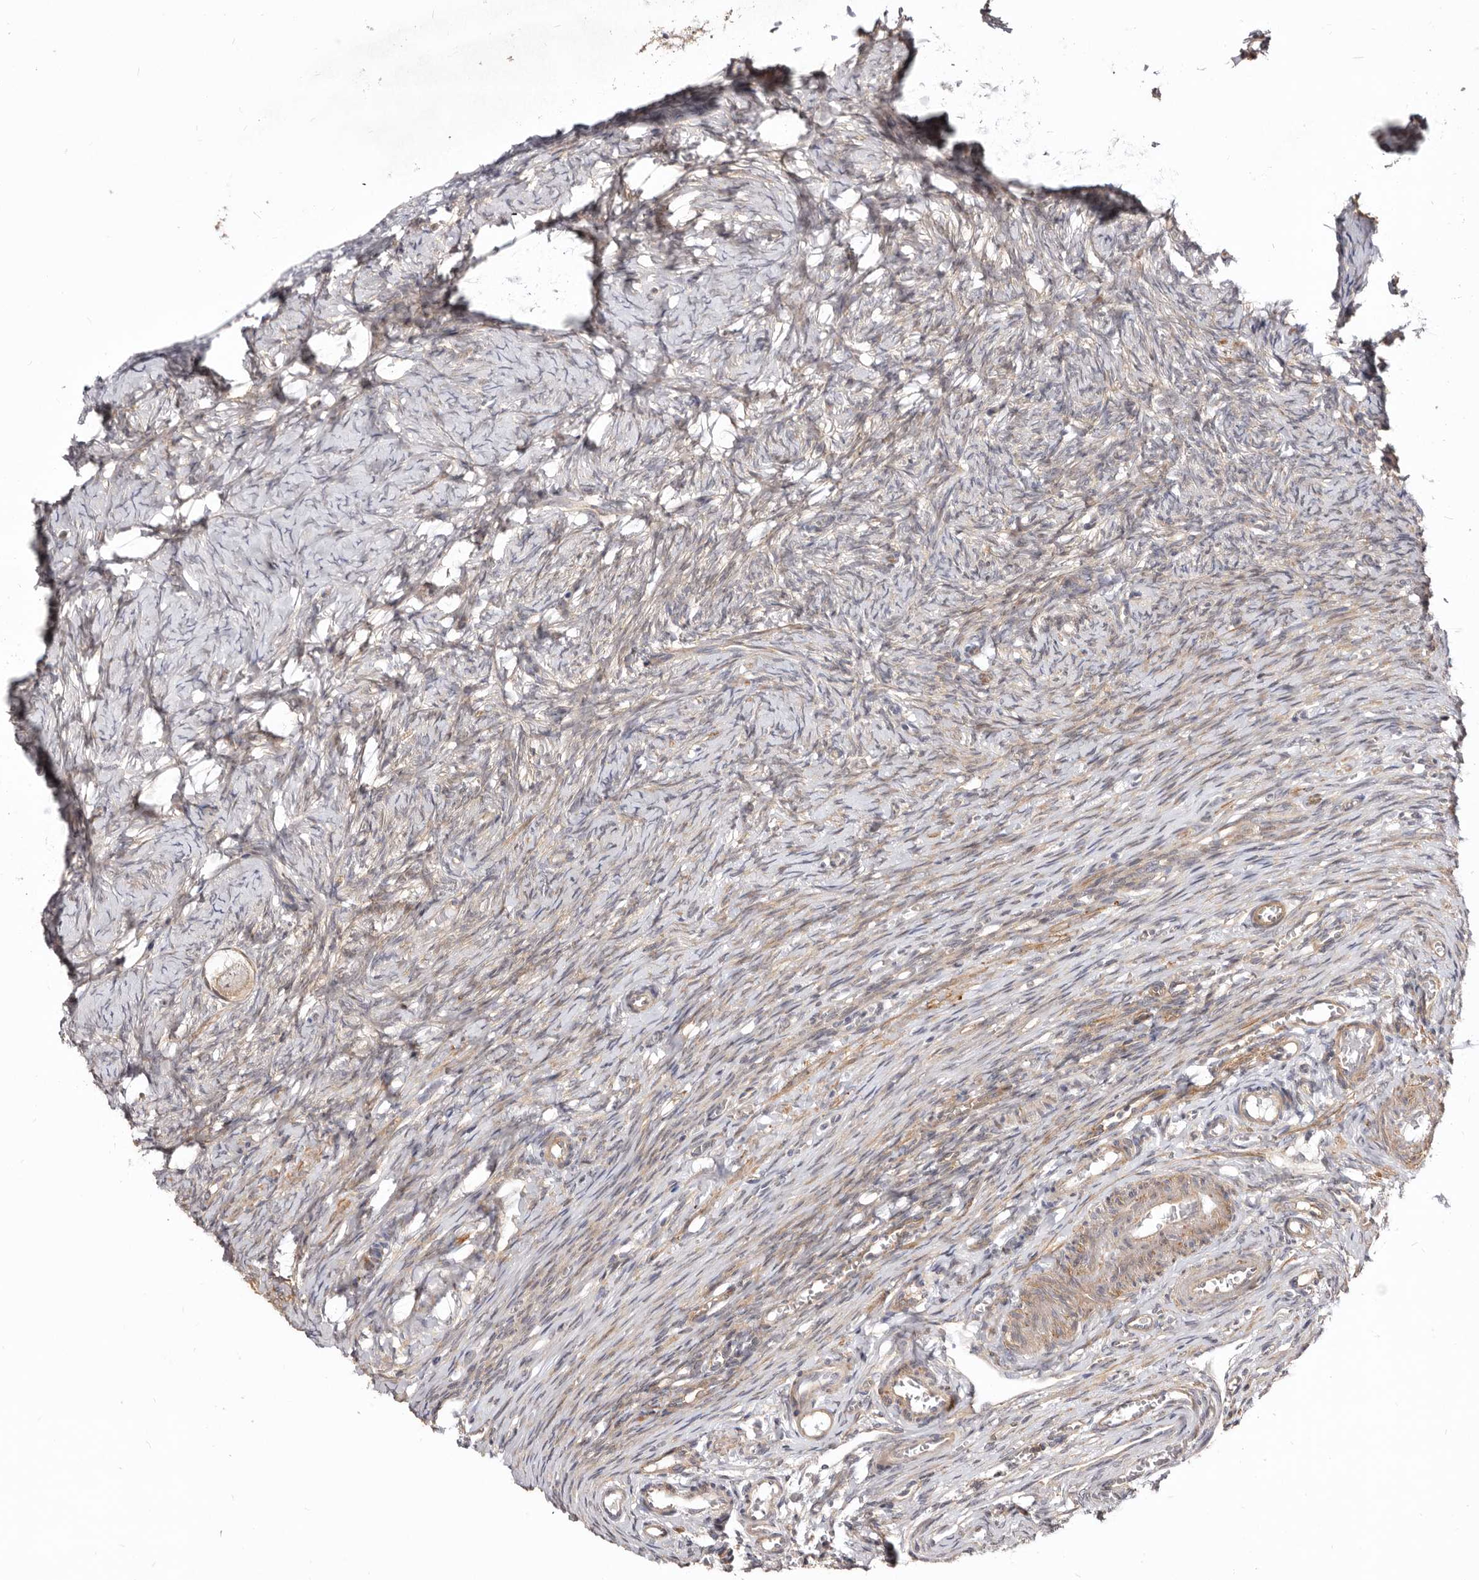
{"staining": {"intensity": "weak", "quantity": ">75%", "location": "cytoplasmic/membranous"}, "tissue": "ovary", "cell_type": "Follicle cells", "image_type": "normal", "snomed": [{"axis": "morphology", "description": "Adenocarcinoma, NOS"}, {"axis": "topography", "description": "Endometrium"}], "caption": "IHC image of unremarkable ovary: ovary stained using immunohistochemistry (IHC) exhibits low levels of weak protein expression localized specifically in the cytoplasmic/membranous of follicle cells, appearing as a cytoplasmic/membranous brown color.", "gene": "GPATCH4", "patient": {"sex": "female", "age": 32}}